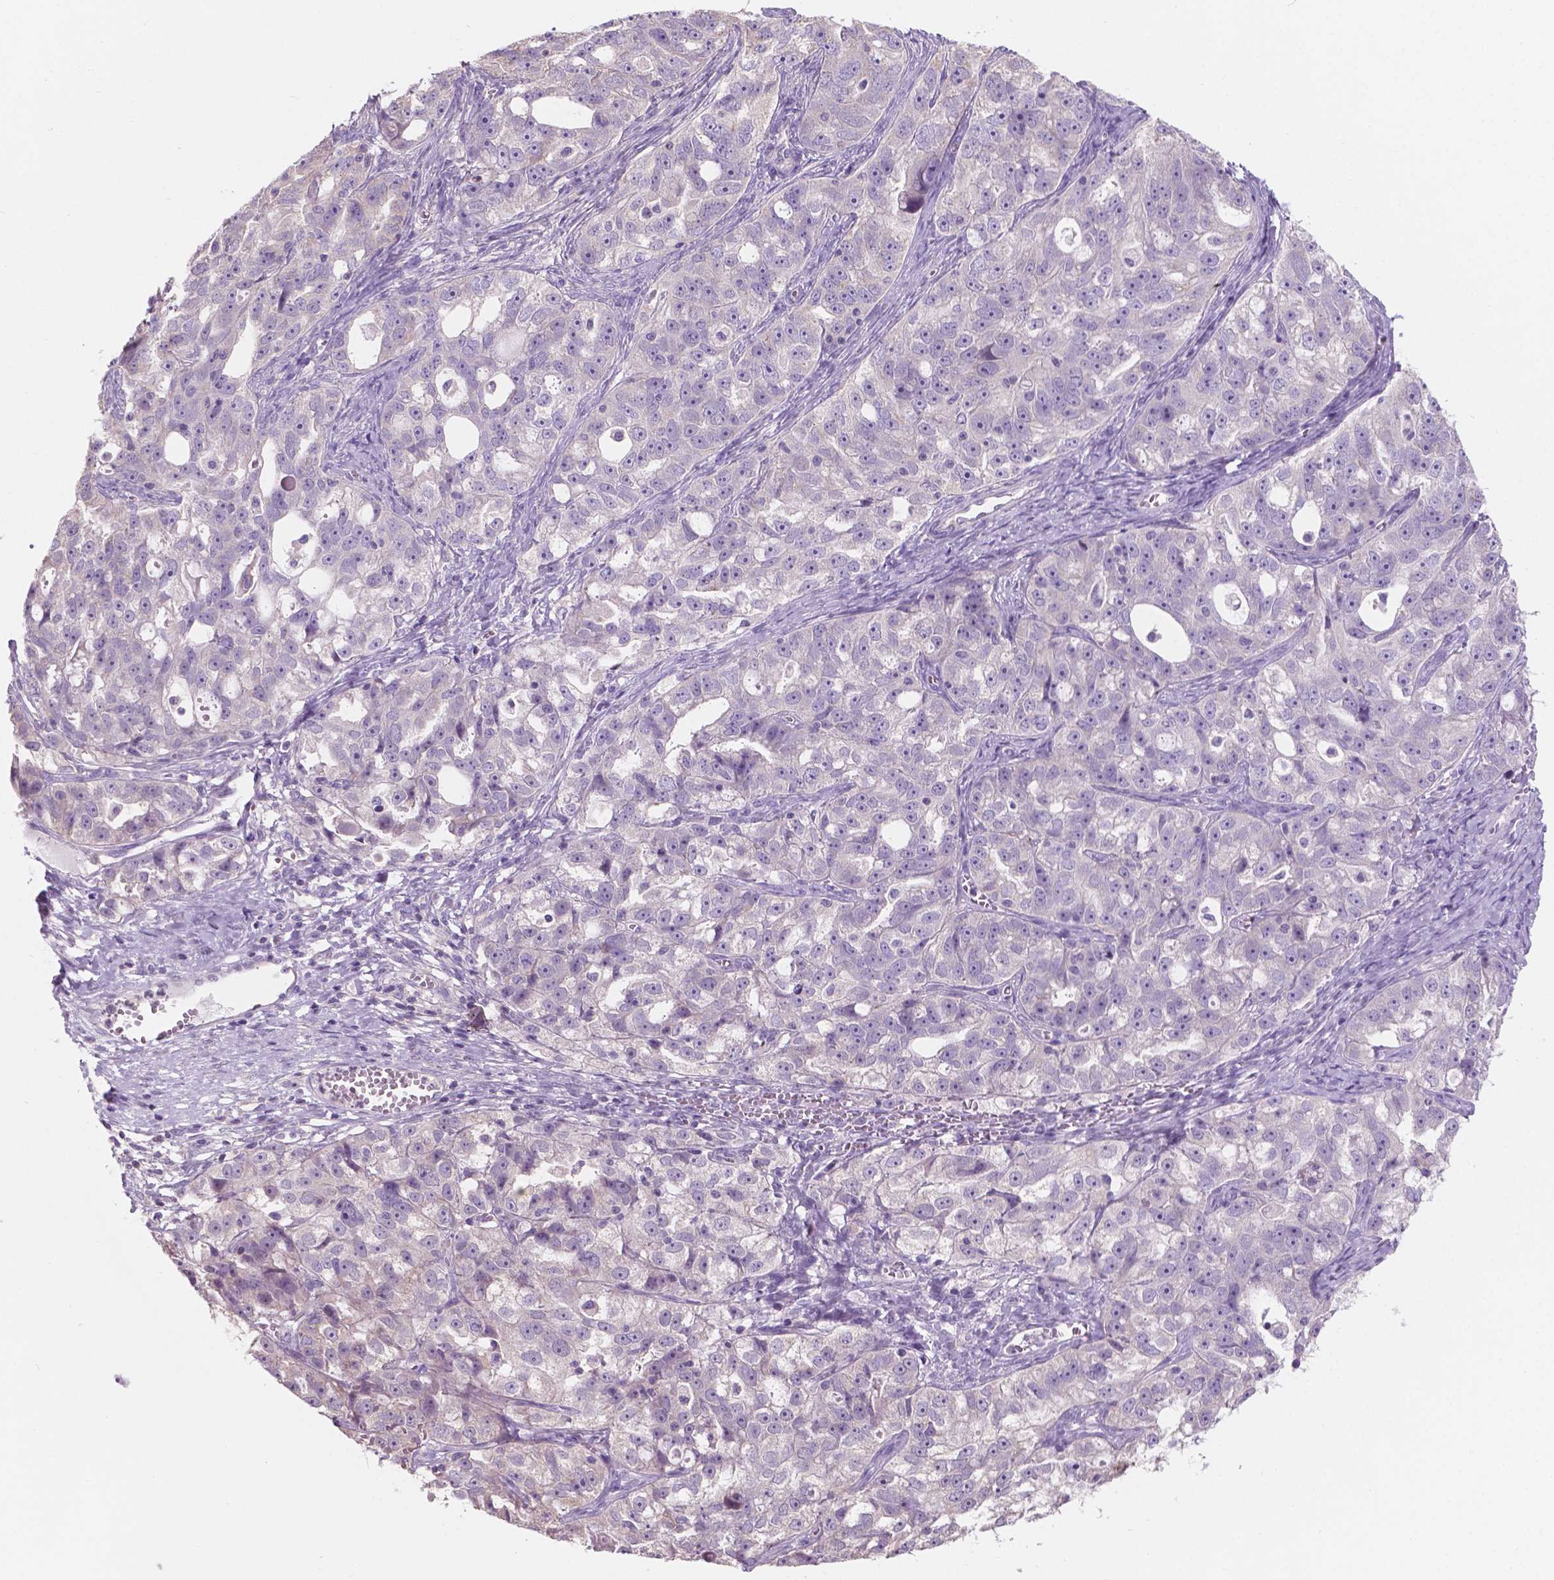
{"staining": {"intensity": "negative", "quantity": "none", "location": "none"}, "tissue": "ovarian cancer", "cell_type": "Tumor cells", "image_type": "cancer", "snomed": [{"axis": "morphology", "description": "Cystadenocarcinoma, serous, NOS"}, {"axis": "topography", "description": "Ovary"}], "caption": "This is an immunohistochemistry (IHC) micrograph of ovarian serous cystadenocarcinoma. There is no positivity in tumor cells.", "gene": "SBSN", "patient": {"sex": "female", "age": 51}}